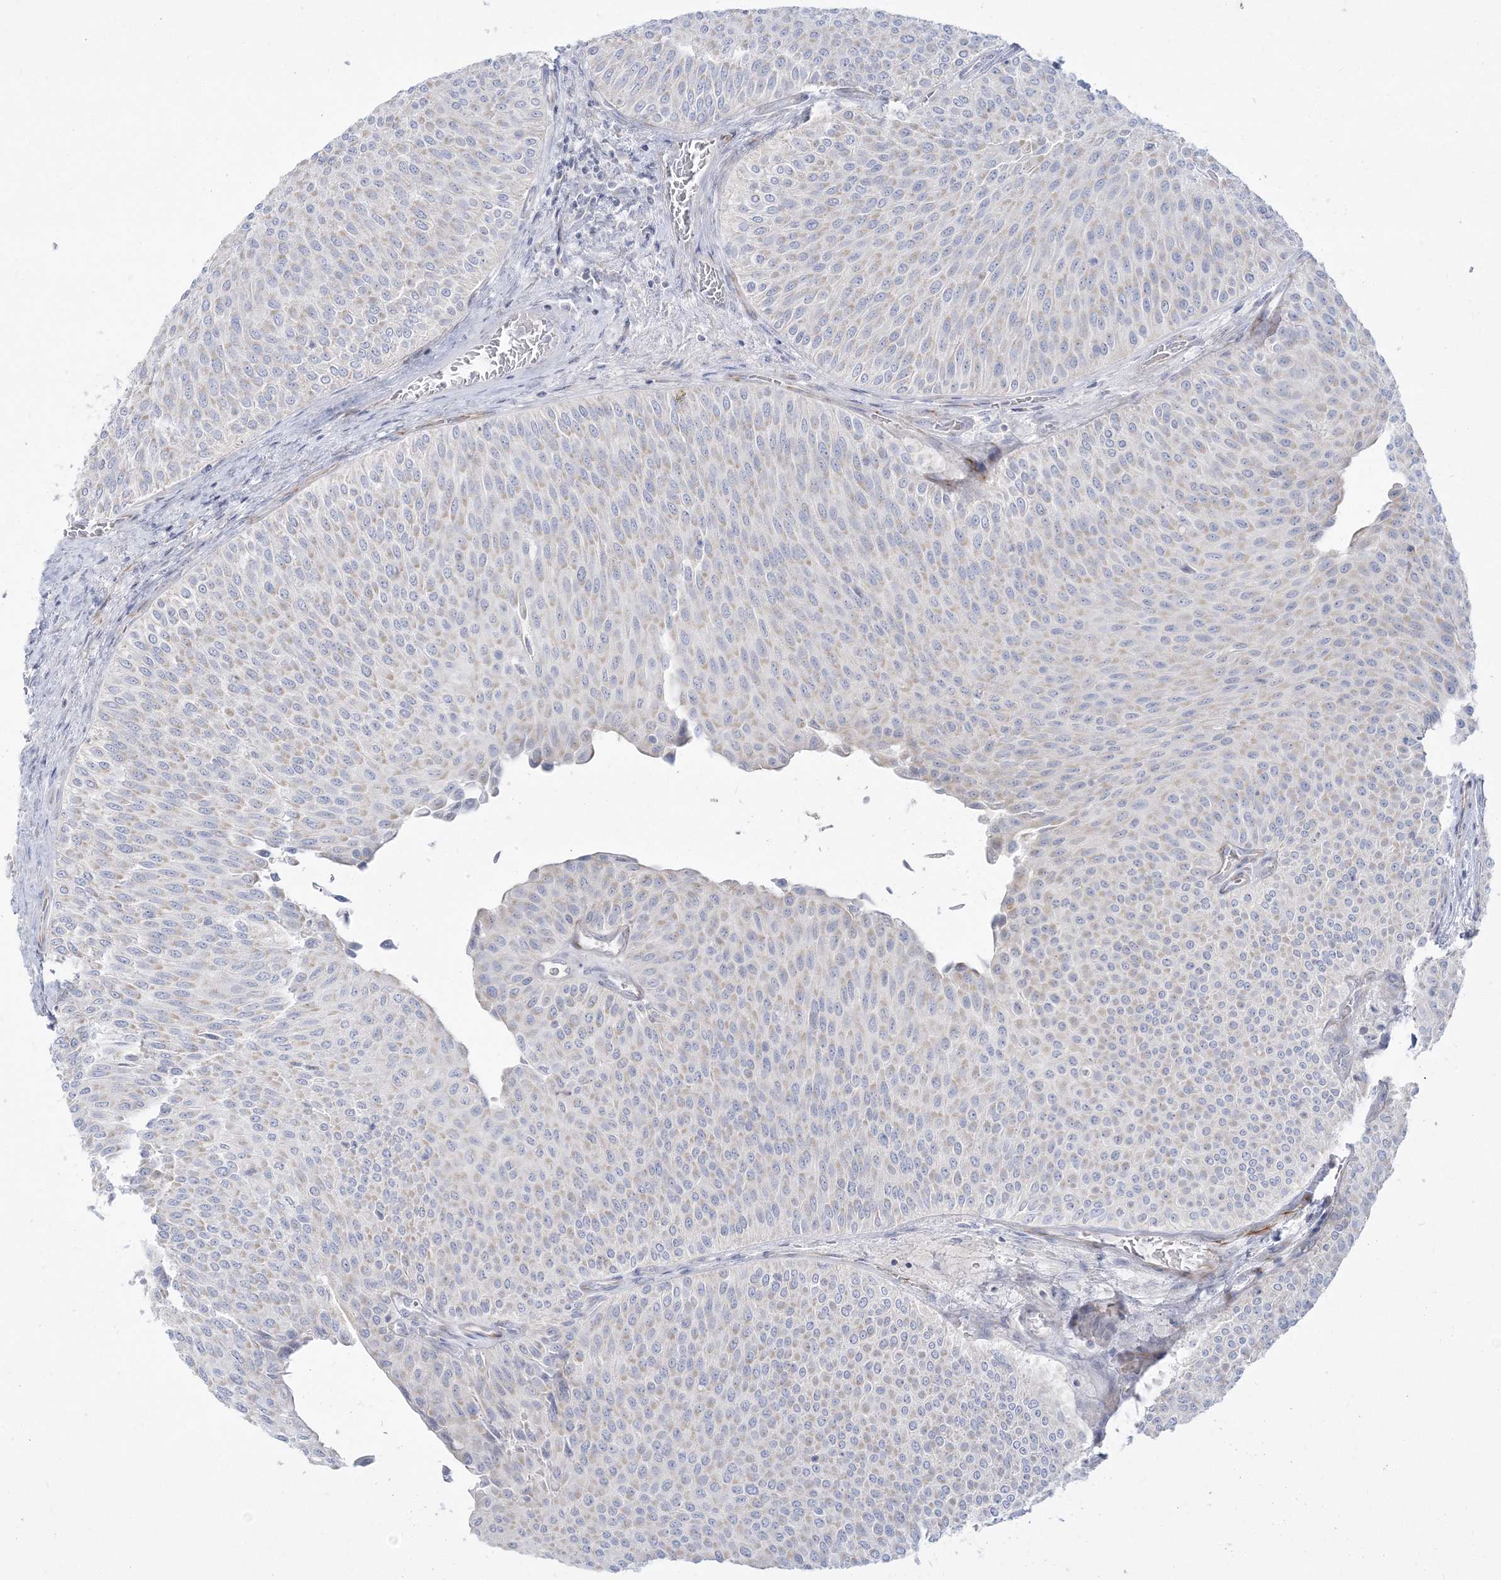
{"staining": {"intensity": "negative", "quantity": "none", "location": "none"}, "tissue": "urothelial cancer", "cell_type": "Tumor cells", "image_type": "cancer", "snomed": [{"axis": "morphology", "description": "Urothelial carcinoma, Low grade"}, {"axis": "topography", "description": "Urinary bladder"}], "caption": "Immunohistochemical staining of human low-grade urothelial carcinoma shows no significant expression in tumor cells. (Stains: DAB immunohistochemistry (IHC) with hematoxylin counter stain, Microscopy: brightfield microscopy at high magnification).", "gene": "GPAT2", "patient": {"sex": "male", "age": 78}}